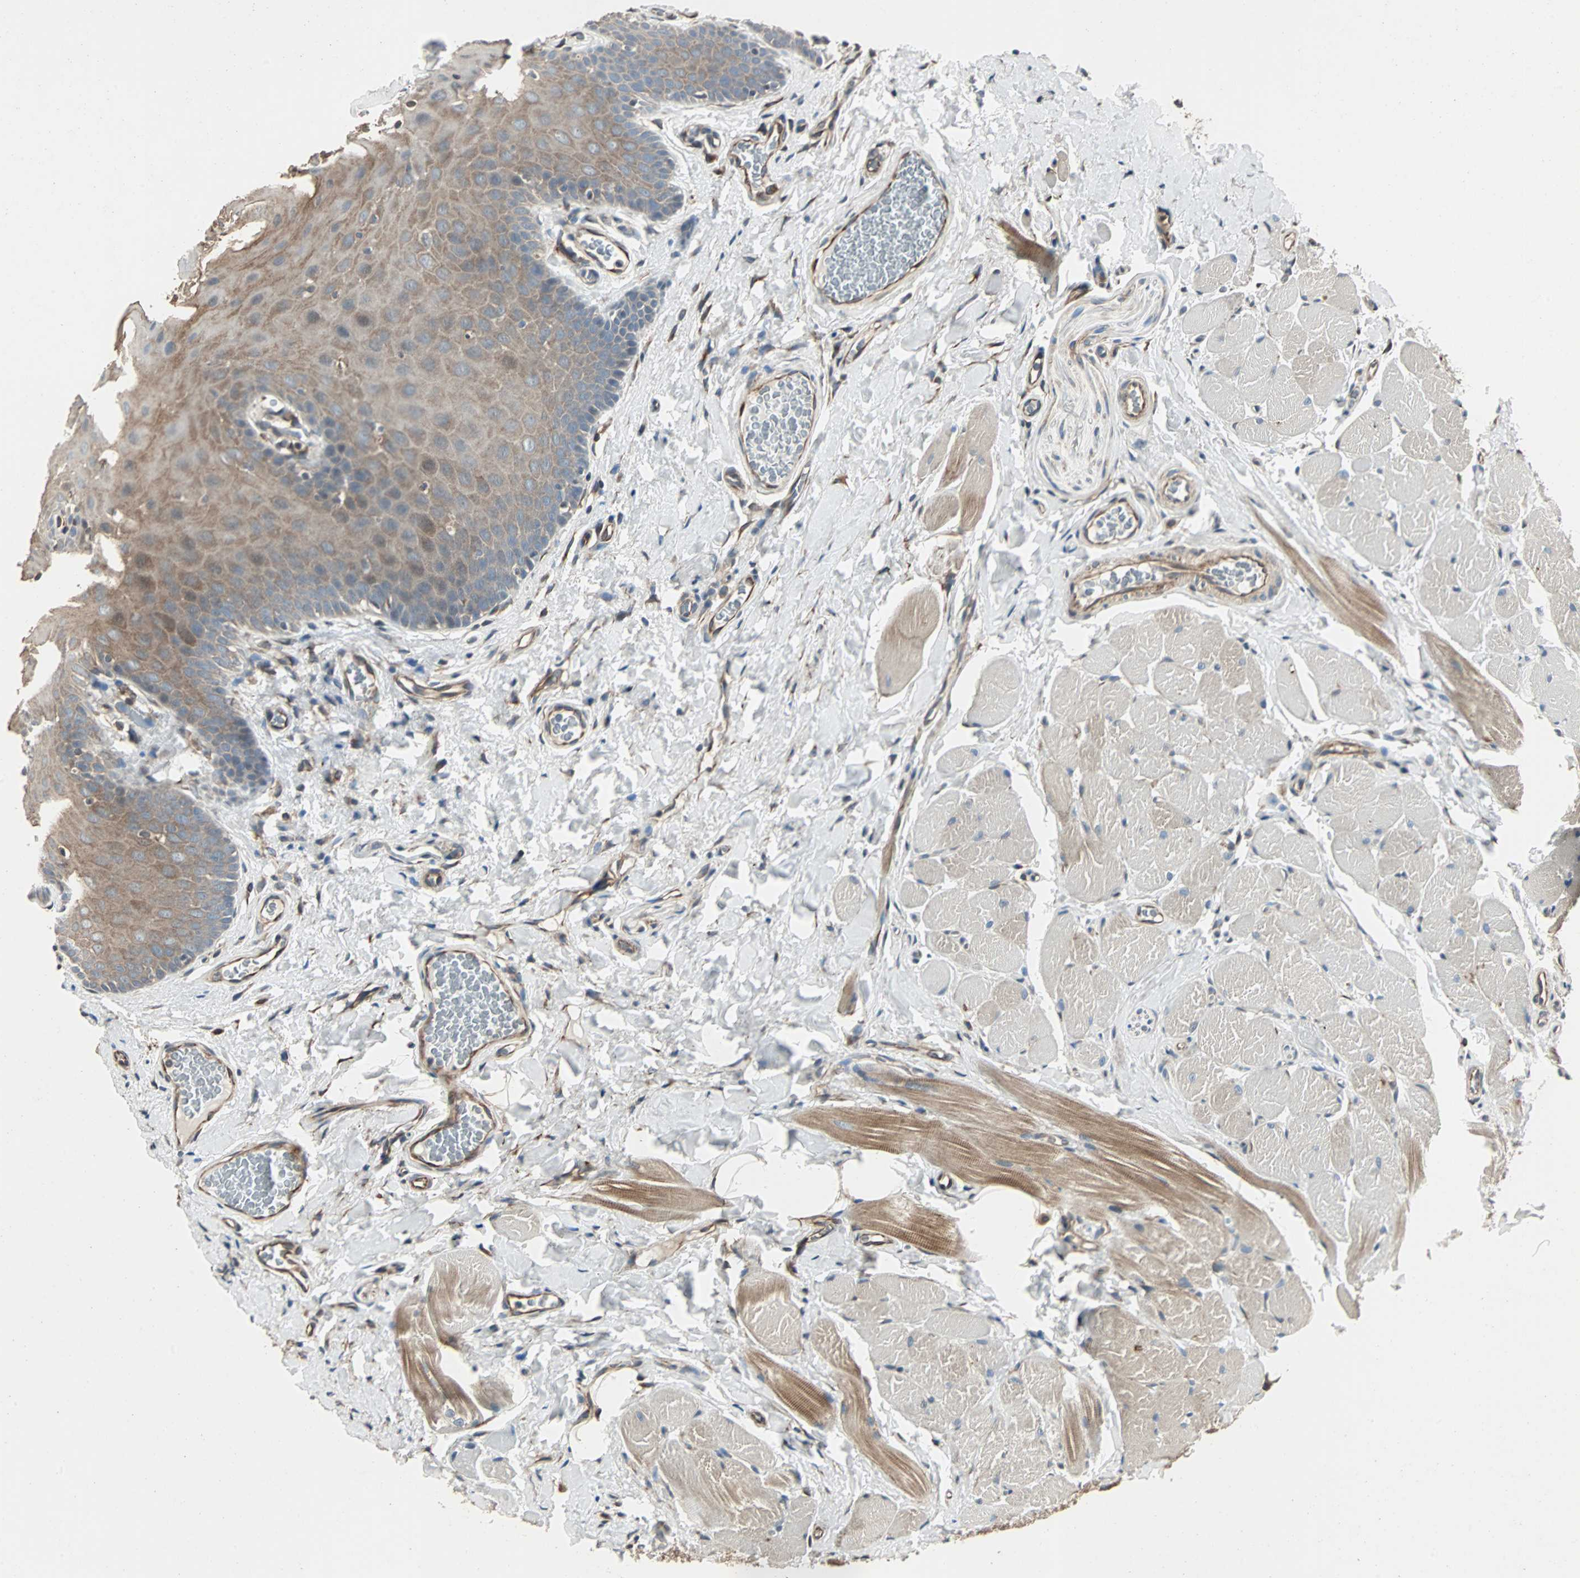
{"staining": {"intensity": "weak", "quantity": ">75%", "location": "cytoplasmic/membranous"}, "tissue": "oral mucosa", "cell_type": "Squamous epithelial cells", "image_type": "normal", "snomed": [{"axis": "morphology", "description": "Normal tissue, NOS"}, {"axis": "topography", "description": "Oral tissue"}], "caption": "Immunohistochemical staining of unremarkable oral mucosa shows weak cytoplasmic/membranous protein staining in about >75% of squamous epithelial cells. (Stains: DAB (3,3'-diaminobenzidine) in brown, nuclei in blue, Microscopy: brightfield microscopy at high magnification).", "gene": "CHP1", "patient": {"sex": "male", "age": 54}}